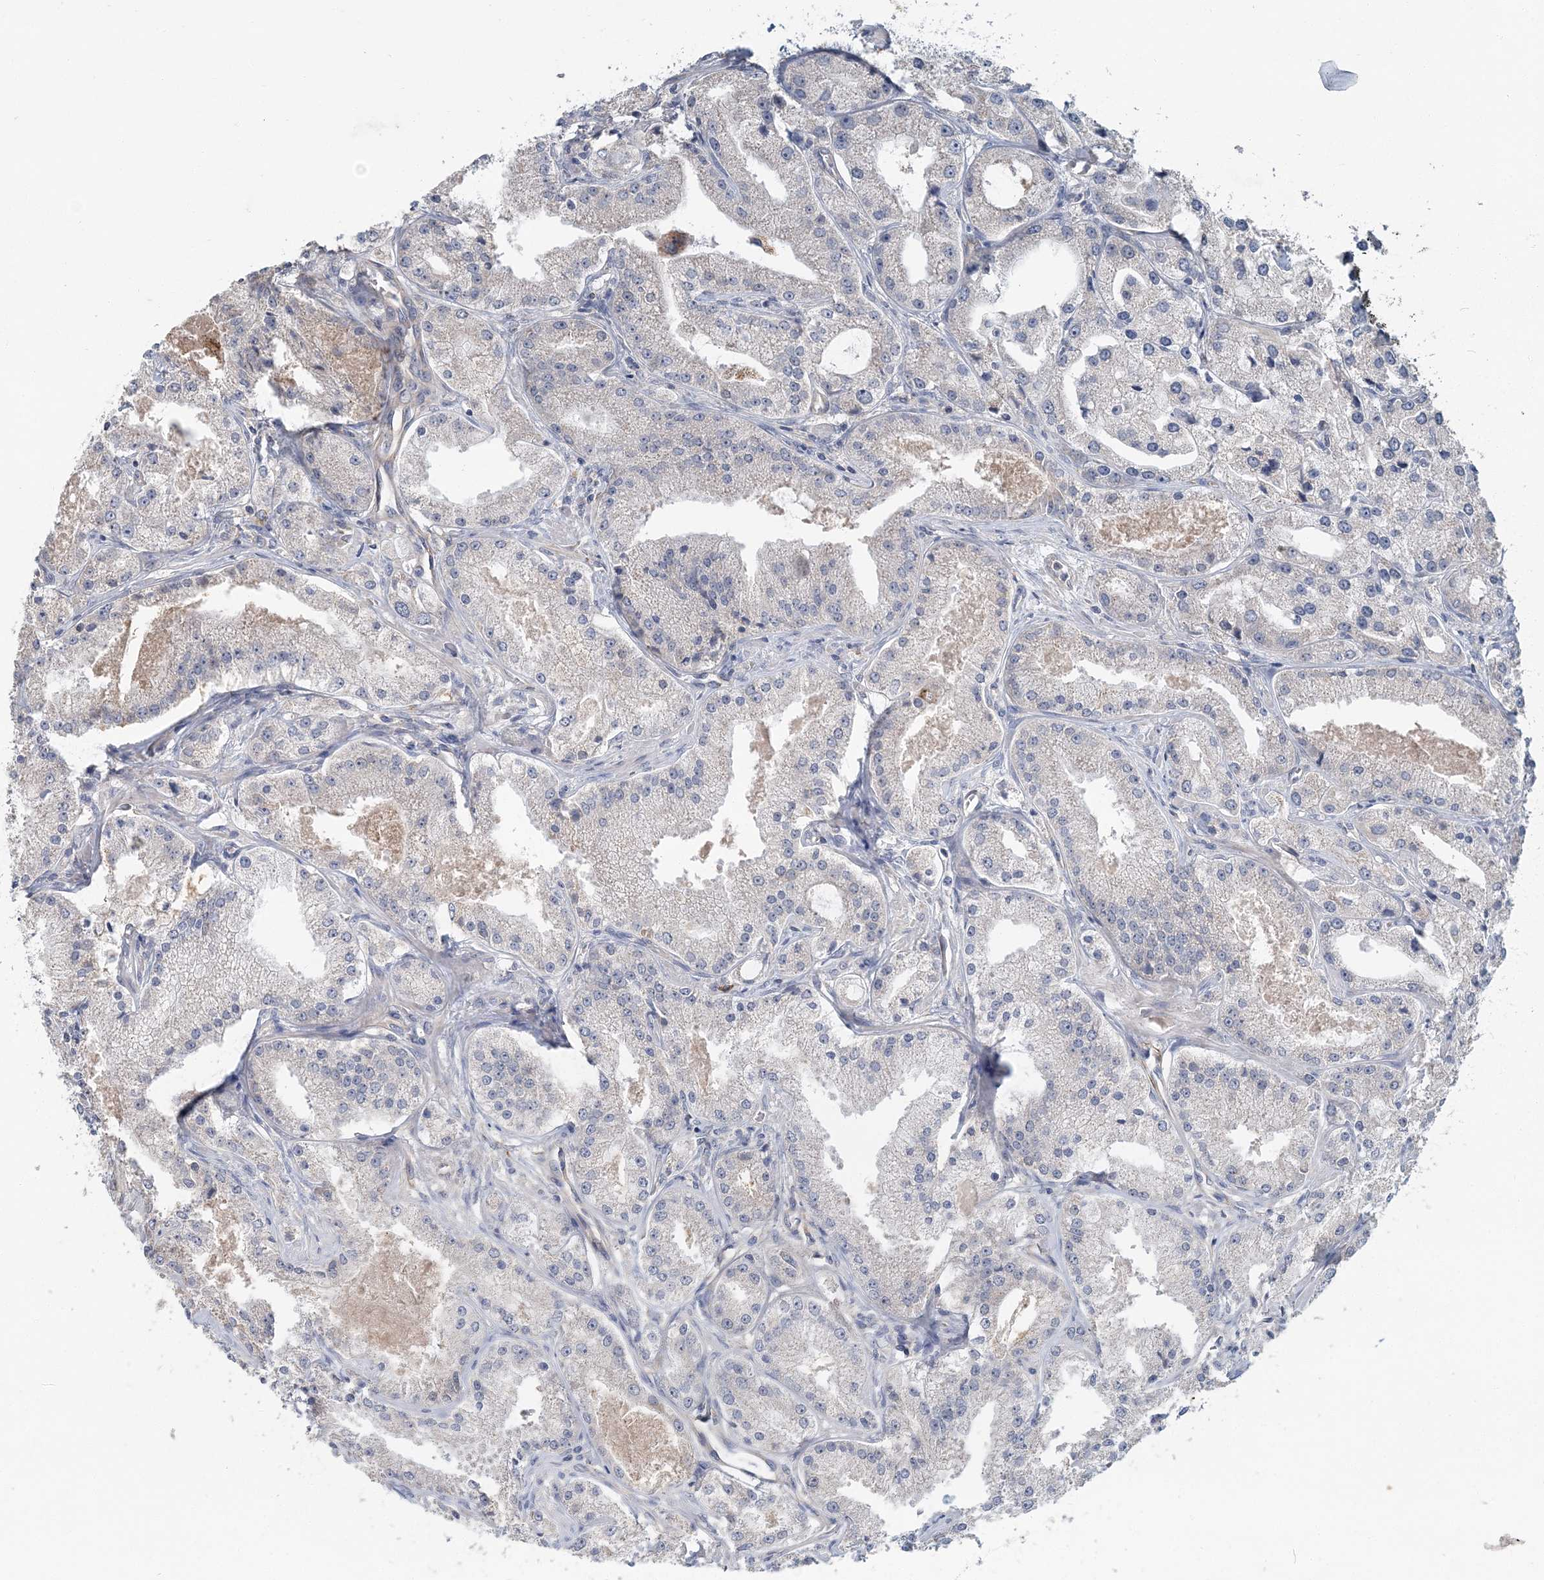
{"staining": {"intensity": "negative", "quantity": "none", "location": "none"}, "tissue": "prostate cancer", "cell_type": "Tumor cells", "image_type": "cancer", "snomed": [{"axis": "morphology", "description": "Adenocarcinoma, Low grade"}, {"axis": "topography", "description": "Prostate"}], "caption": "A photomicrograph of human prostate low-grade adenocarcinoma is negative for staining in tumor cells.", "gene": "RNF25", "patient": {"sex": "male", "age": 69}}